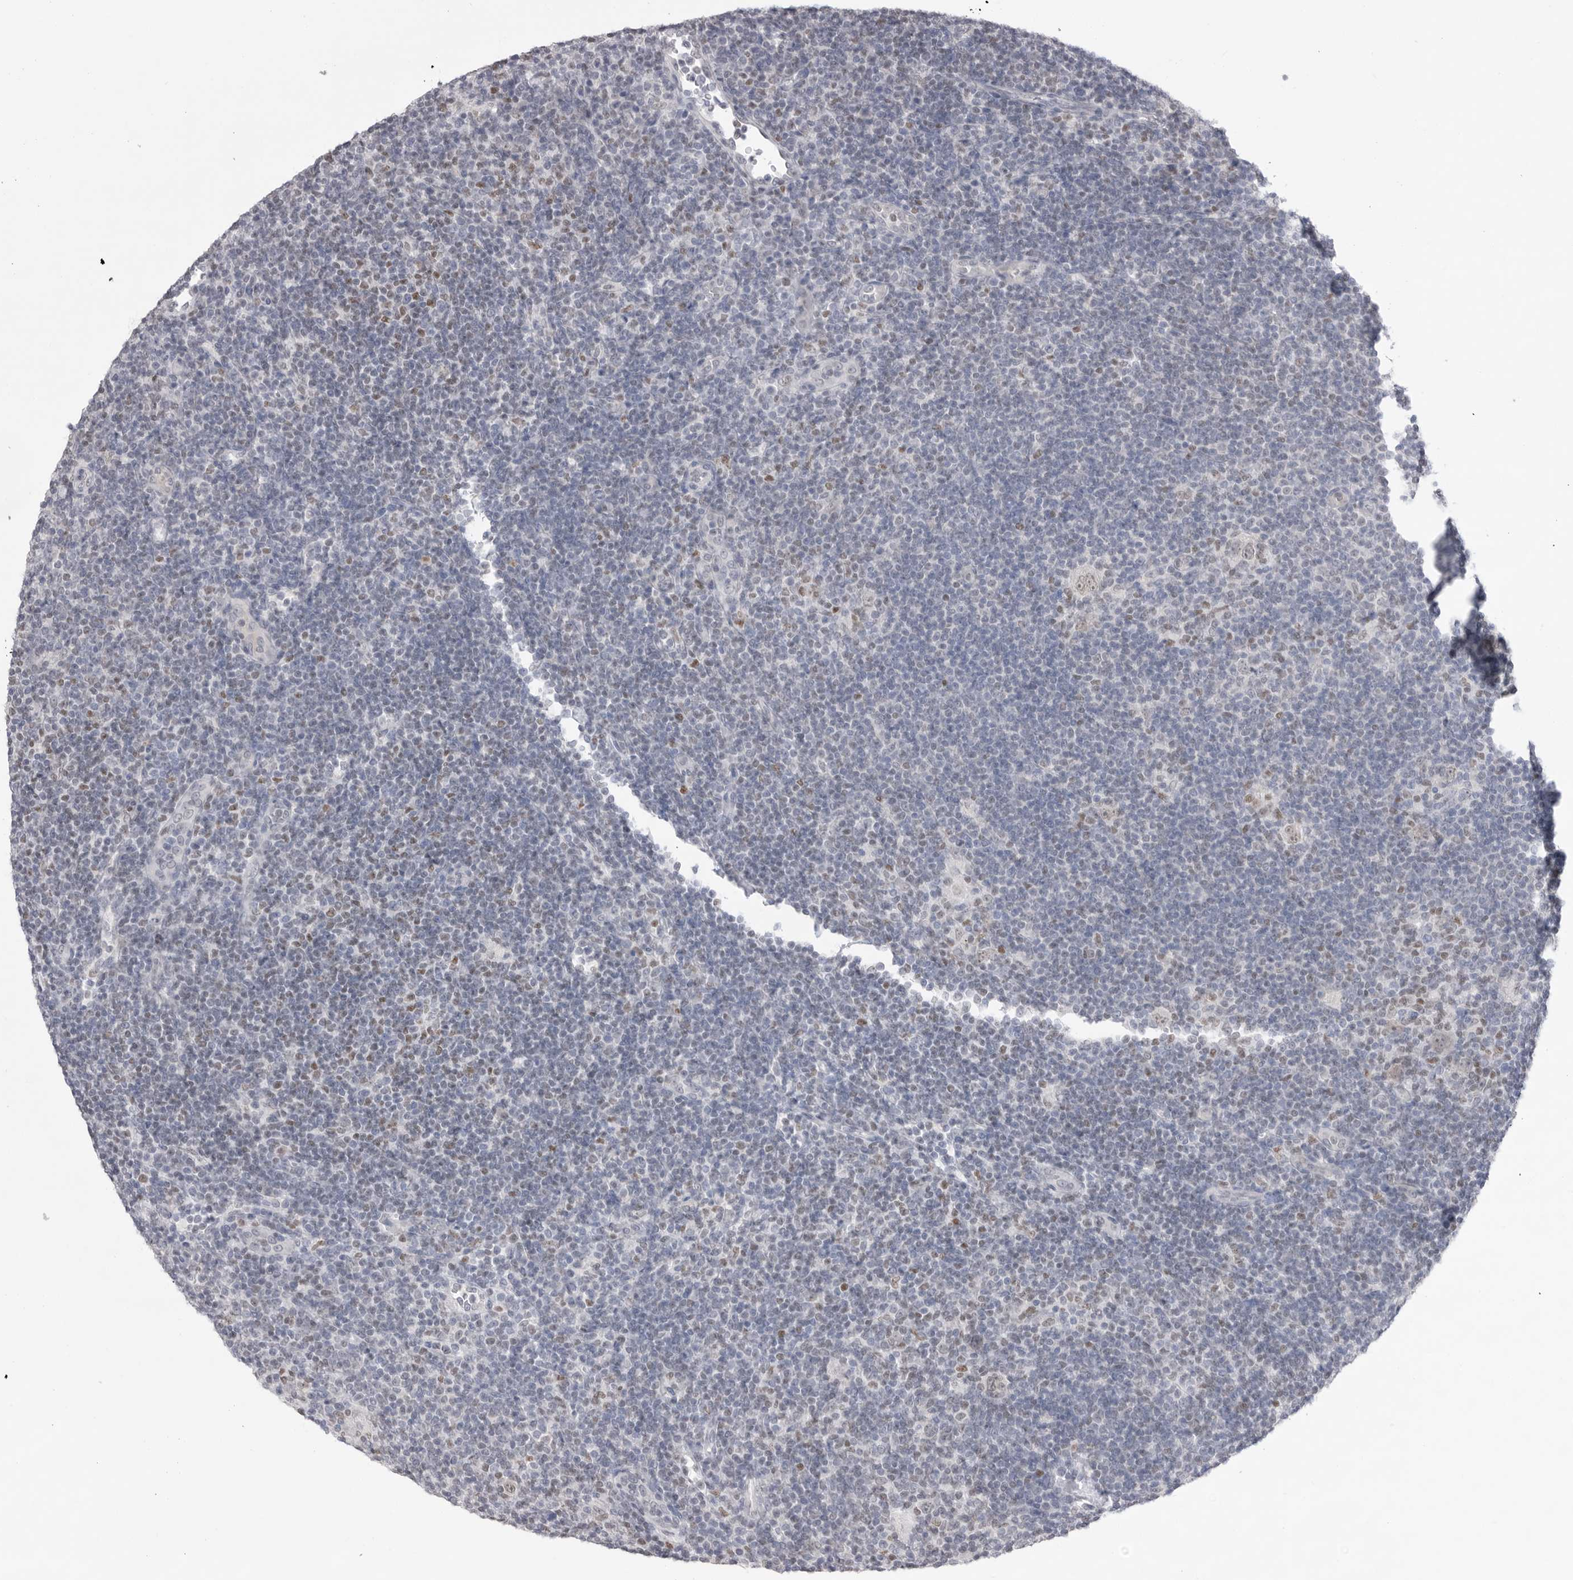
{"staining": {"intensity": "weak", "quantity": "25%-75%", "location": "nuclear"}, "tissue": "lymphoma", "cell_type": "Tumor cells", "image_type": "cancer", "snomed": [{"axis": "morphology", "description": "Hodgkin's disease, NOS"}, {"axis": "topography", "description": "Lymph node"}], "caption": "High-magnification brightfield microscopy of lymphoma stained with DAB (brown) and counterstained with hematoxylin (blue). tumor cells exhibit weak nuclear staining is seen in about25%-75% of cells.", "gene": "ZBTB7B", "patient": {"sex": "female", "age": 57}}